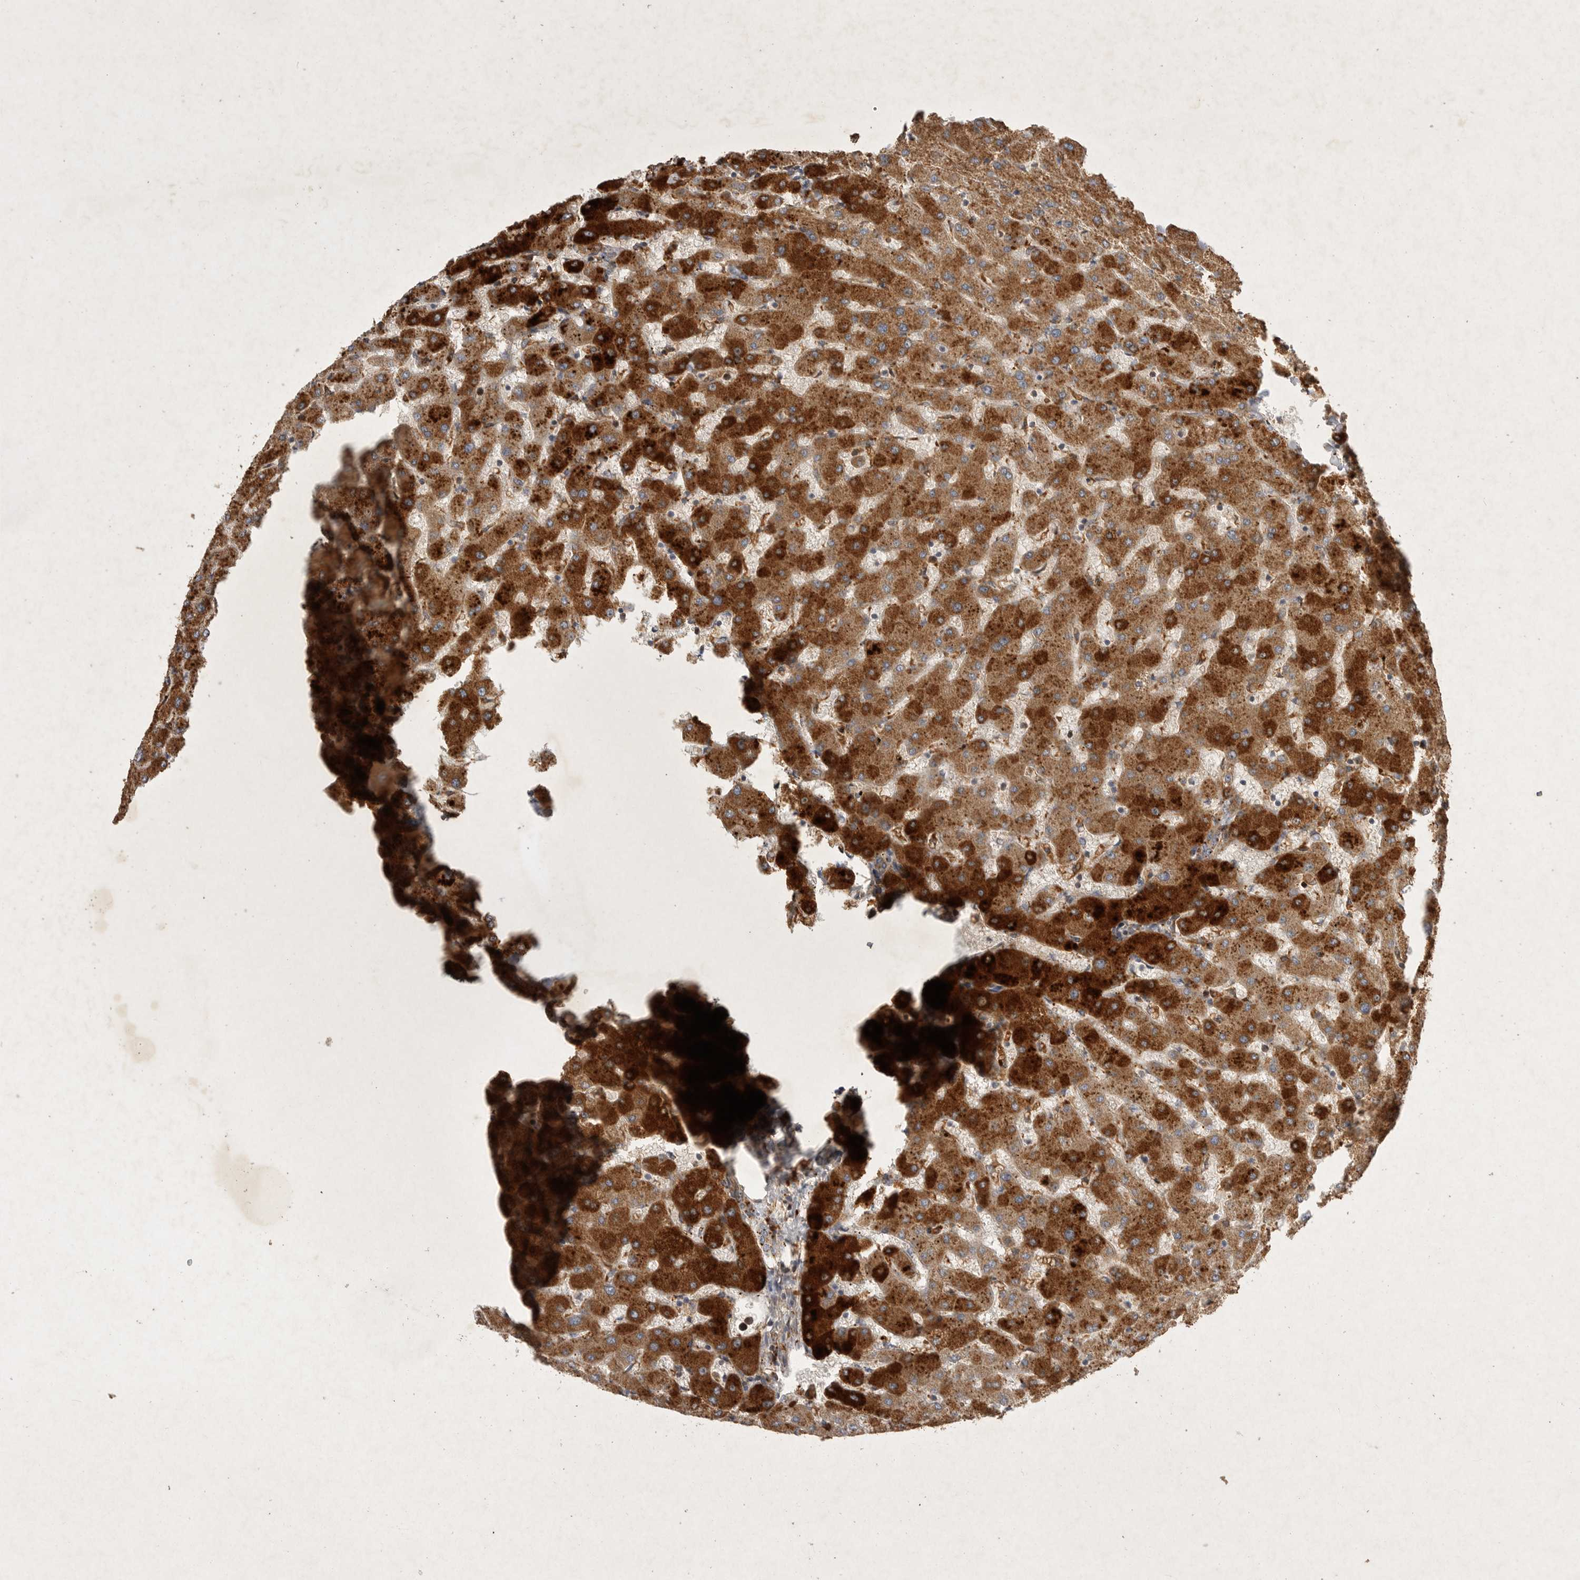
{"staining": {"intensity": "moderate", "quantity": ">75%", "location": "cytoplasmic/membranous"}, "tissue": "liver", "cell_type": "Cholangiocytes", "image_type": "normal", "snomed": [{"axis": "morphology", "description": "Normal tissue, NOS"}, {"axis": "topography", "description": "Liver"}], "caption": "DAB (3,3'-diaminobenzidine) immunohistochemical staining of normal human liver displays moderate cytoplasmic/membranous protein expression in approximately >75% of cholangiocytes.", "gene": "MRPL41", "patient": {"sex": "female", "age": 63}}